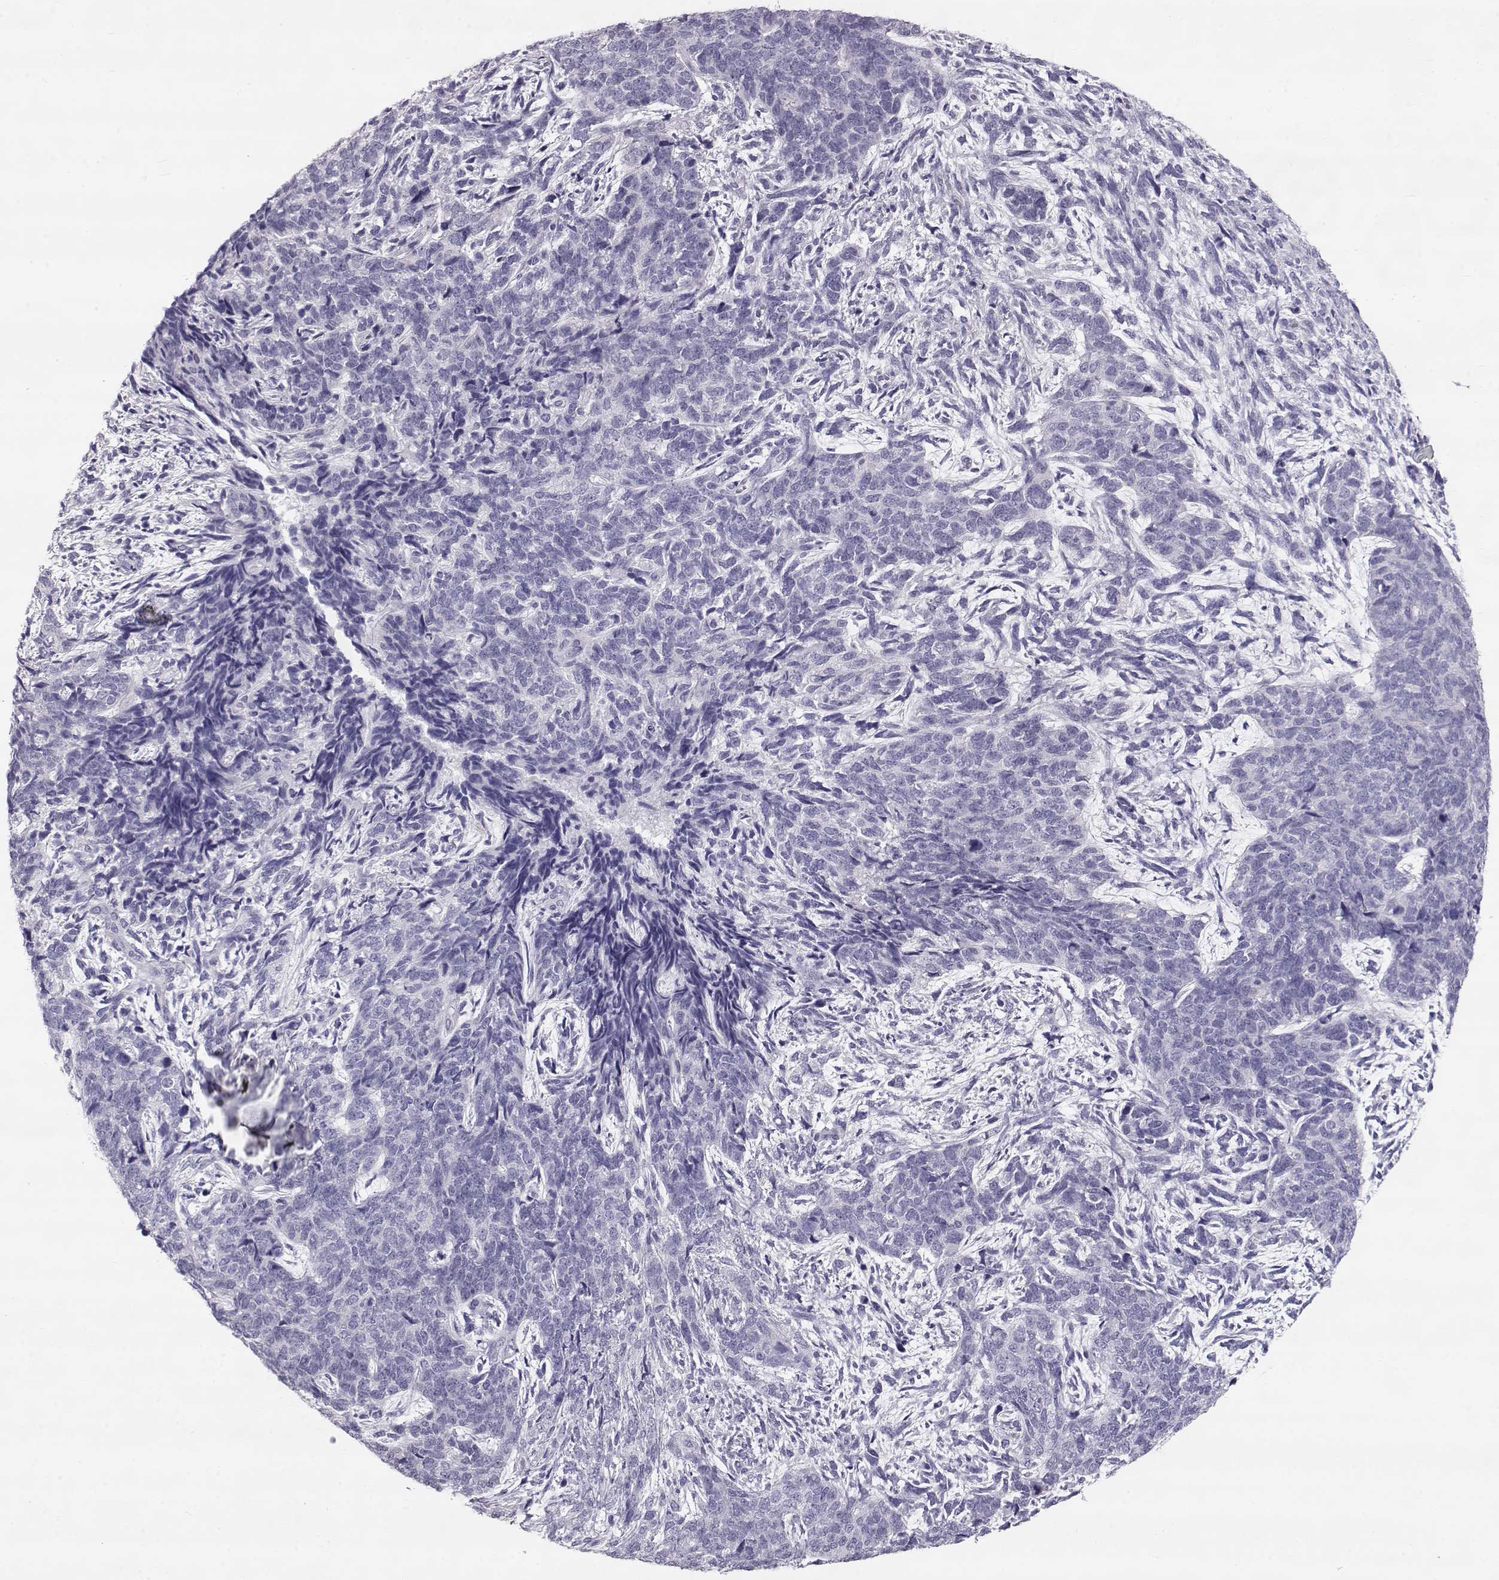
{"staining": {"intensity": "negative", "quantity": "none", "location": "none"}, "tissue": "cervical cancer", "cell_type": "Tumor cells", "image_type": "cancer", "snomed": [{"axis": "morphology", "description": "Squamous cell carcinoma, NOS"}, {"axis": "topography", "description": "Cervix"}], "caption": "There is no significant staining in tumor cells of cervical cancer. The staining is performed using DAB (3,3'-diaminobenzidine) brown chromogen with nuclei counter-stained in using hematoxylin.", "gene": "SLITRK3", "patient": {"sex": "female", "age": 63}}